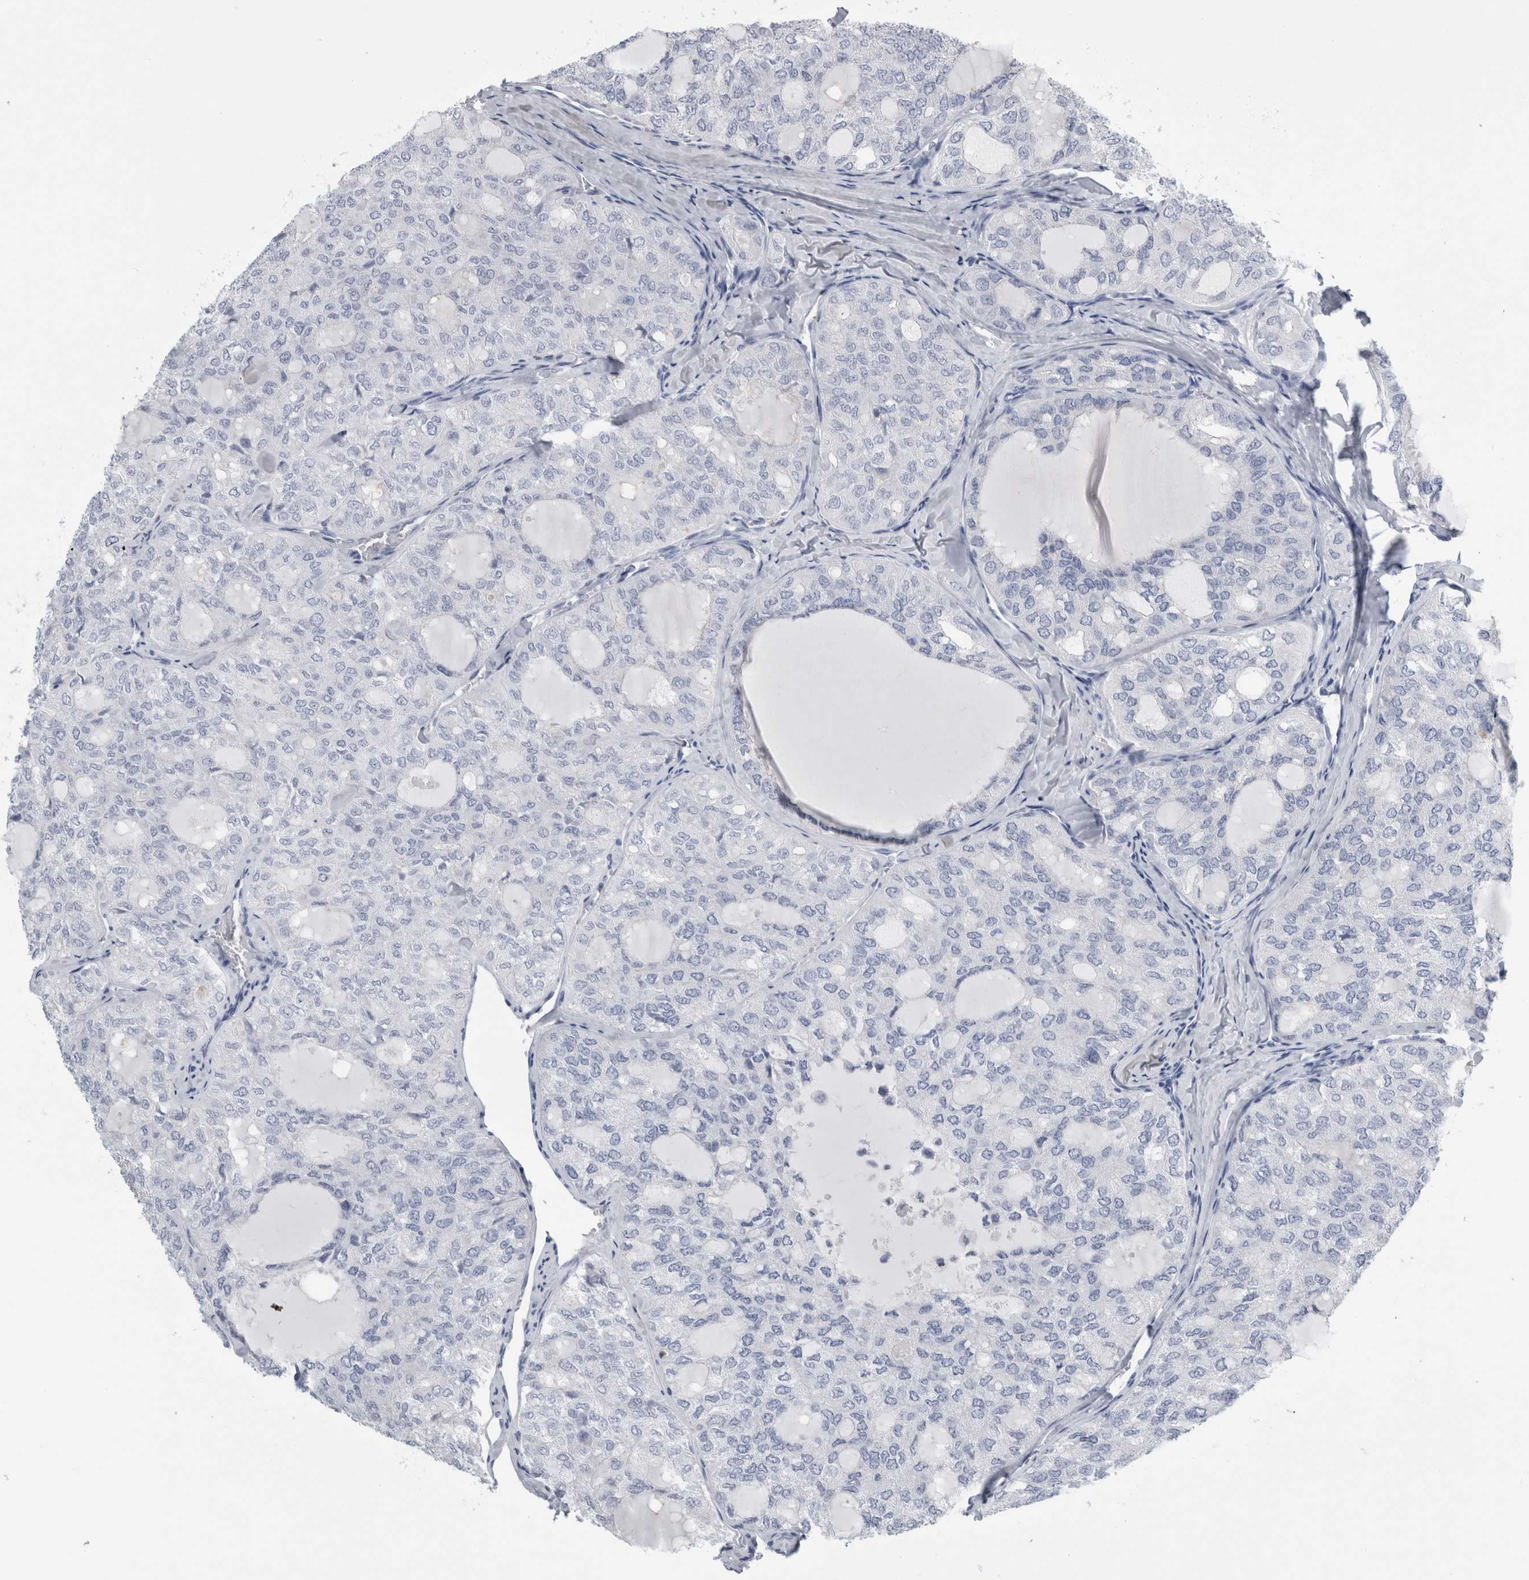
{"staining": {"intensity": "negative", "quantity": "none", "location": "none"}, "tissue": "thyroid cancer", "cell_type": "Tumor cells", "image_type": "cancer", "snomed": [{"axis": "morphology", "description": "Follicular adenoma carcinoma, NOS"}, {"axis": "topography", "description": "Thyroid gland"}], "caption": "DAB immunohistochemical staining of human follicular adenoma carcinoma (thyroid) exhibits no significant positivity in tumor cells.", "gene": "ANKFY1", "patient": {"sex": "male", "age": 75}}